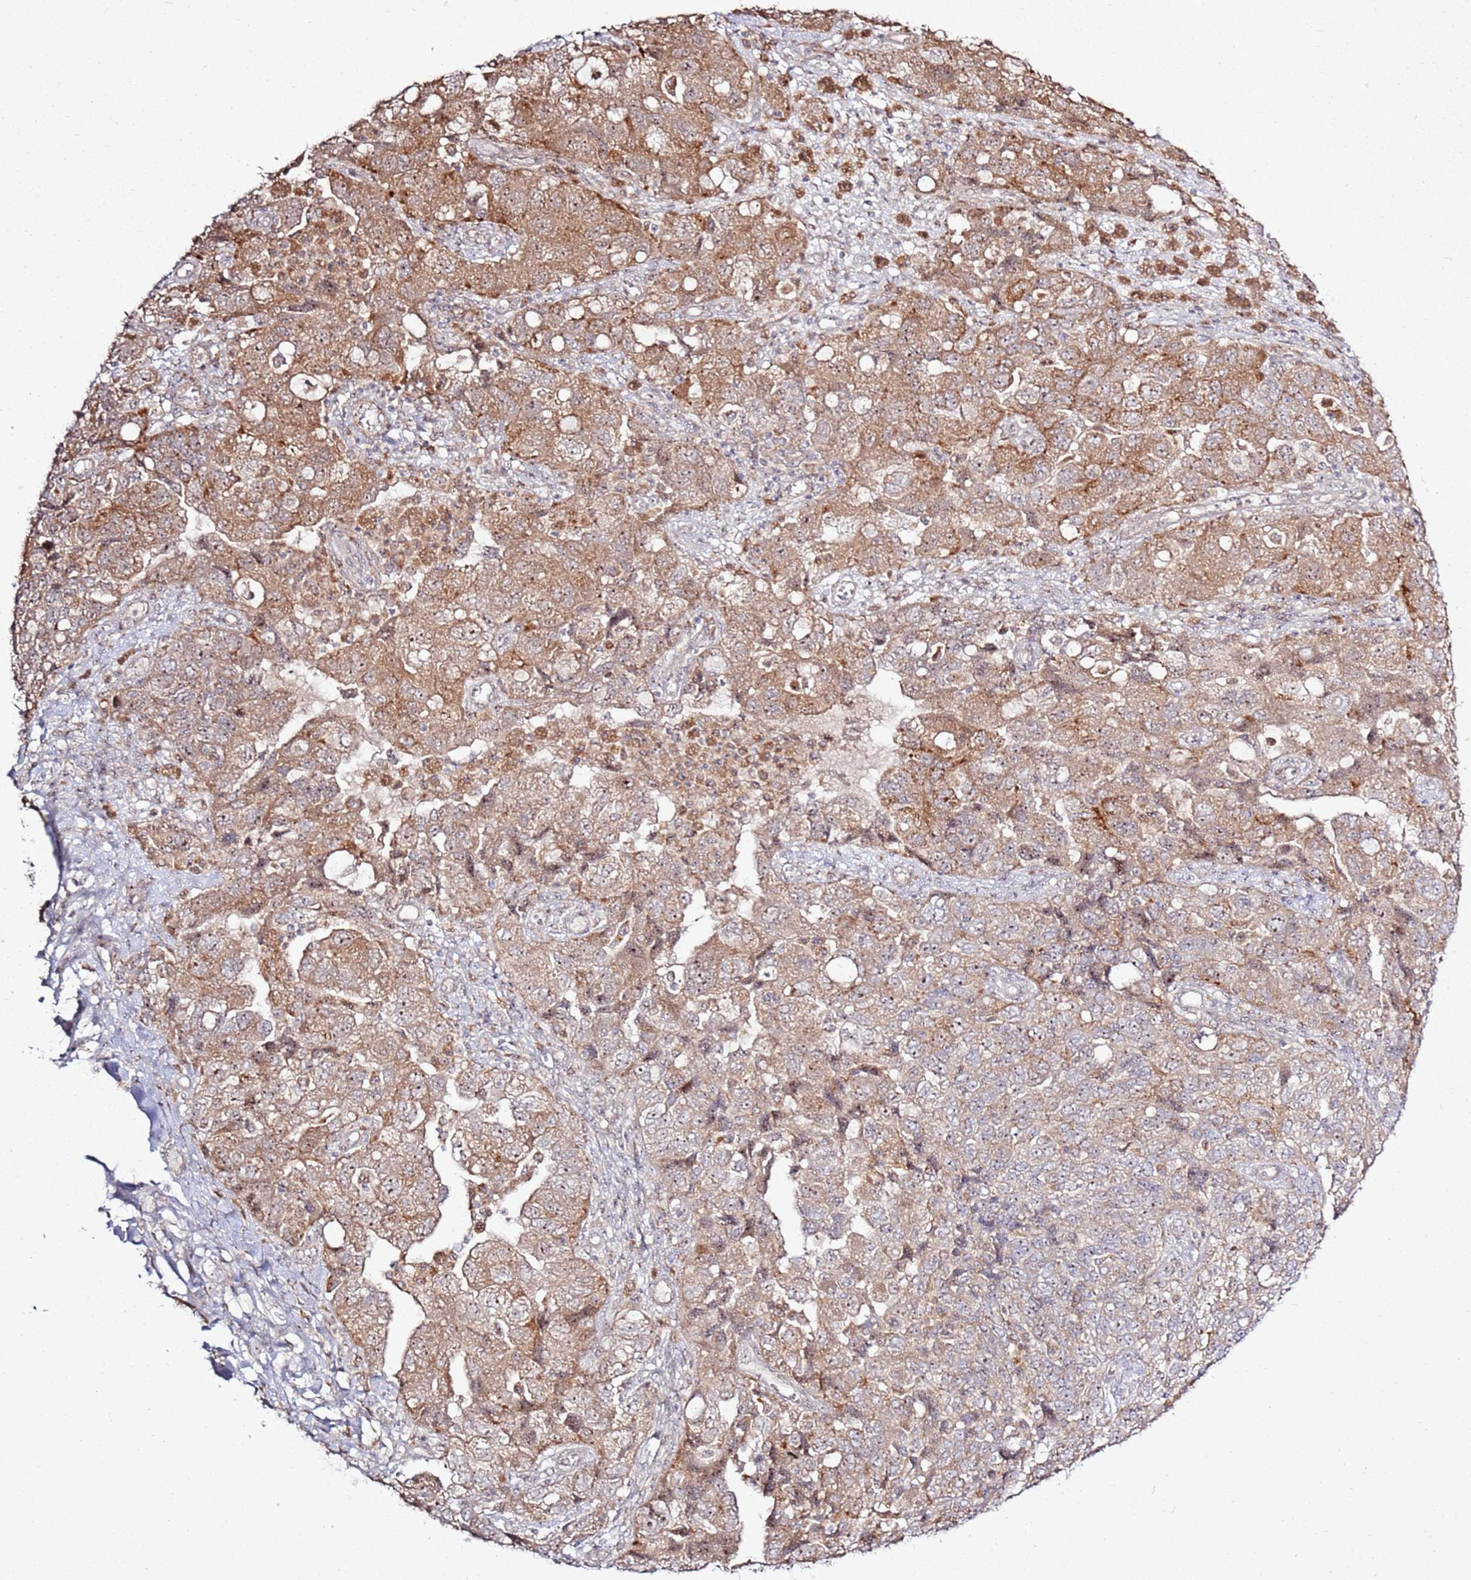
{"staining": {"intensity": "moderate", "quantity": ">75%", "location": "cytoplasmic/membranous,nuclear"}, "tissue": "ovarian cancer", "cell_type": "Tumor cells", "image_type": "cancer", "snomed": [{"axis": "morphology", "description": "Carcinoma, NOS"}, {"axis": "morphology", "description": "Cystadenocarcinoma, serous, NOS"}, {"axis": "topography", "description": "Ovary"}], "caption": "Immunohistochemistry (IHC) histopathology image of human ovarian cancer stained for a protein (brown), which exhibits medium levels of moderate cytoplasmic/membranous and nuclear expression in about >75% of tumor cells.", "gene": "CNPY1", "patient": {"sex": "female", "age": 69}}